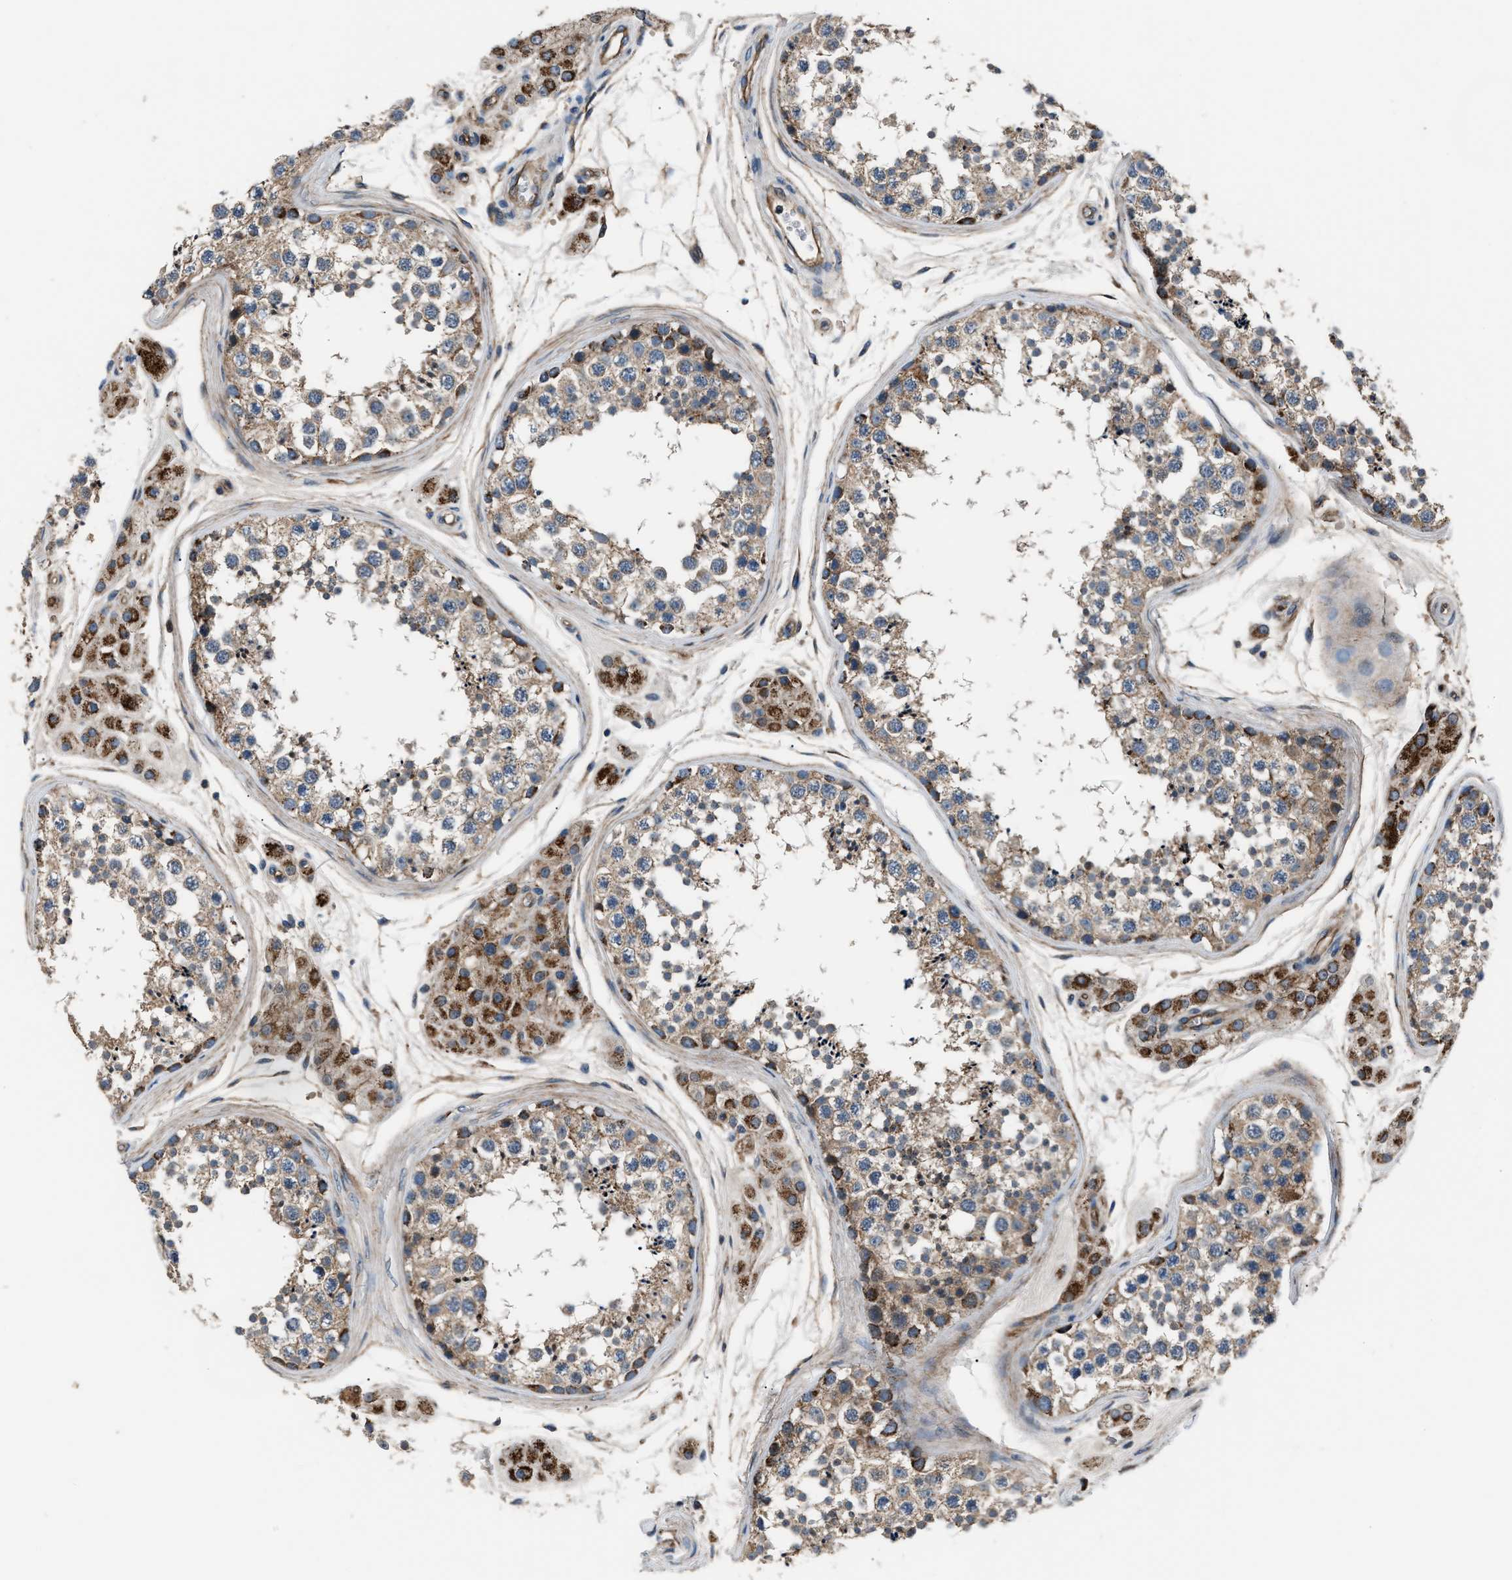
{"staining": {"intensity": "moderate", "quantity": ">75%", "location": "cytoplasmic/membranous"}, "tissue": "testis", "cell_type": "Cells in seminiferous ducts", "image_type": "normal", "snomed": [{"axis": "morphology", "description": "Normal tissue, NOS"}, {"axis": "topography", "description": "Testis"}], "caption": "Immunohistochemical staining of normal testis demonstrates medium levels of moderate cytoplasmic/membranous expression in about >75% of cells in seminiferous ducts.", "gene": "ENSG00000281039", "patient": {"sex": "male", "age": 56}}